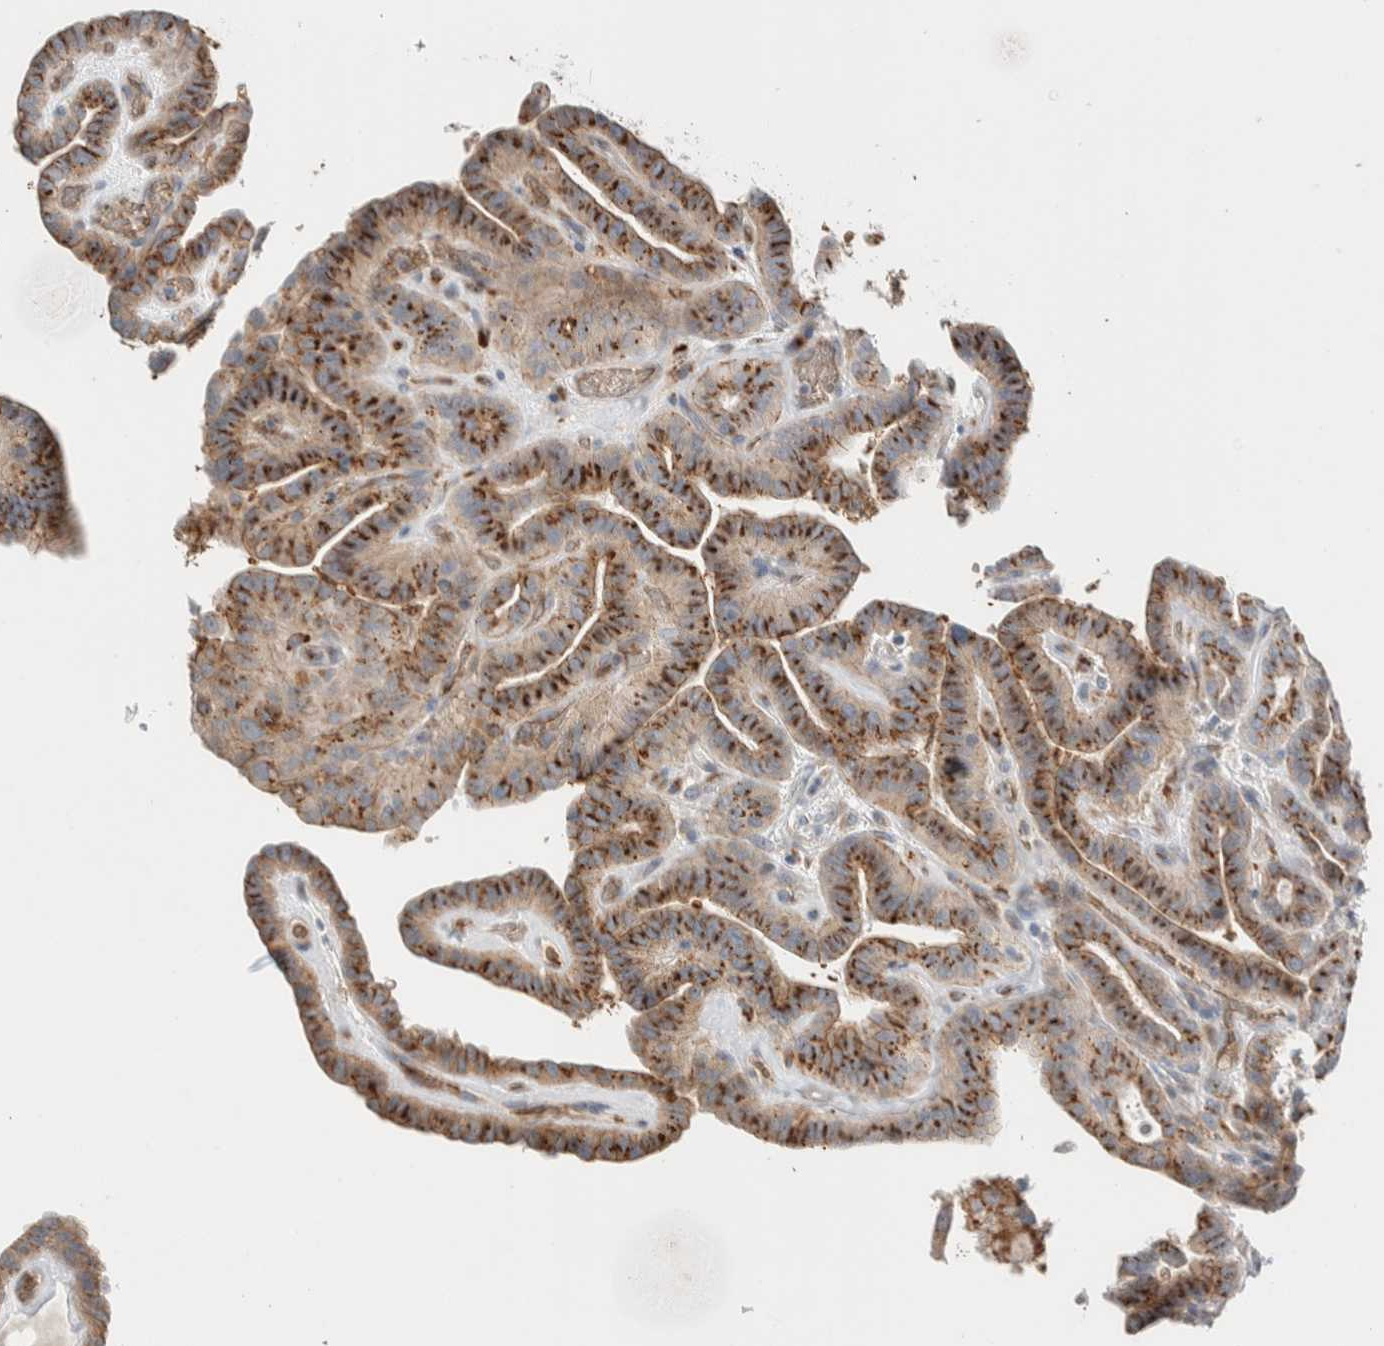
{"staining": {"intensity": "strong", "quantity": "25%-75%", "location": "cytoplasmic/membranous"}, "tissue": "thyroid cancer", "cell_type": "Tumor cells", "image_type": "cancer", "snomed": [{"axis": "morphology", "description": "Papillary adenocarcinoma, NOS"}, {"axis": "topography", "description": "Thyroid gland"}], "caption": "The photomicrograph displays staining of thyroid cancer (papillary adenocarcinoma), revealing strong cytoplasmic/membranous protein positivity (brown color) within tumor cells. Immunohistochemistry (ihc) stains the protein of interest in brown and the nuclei are stained blue.", "gene": "SLC38A10", "patient": {"sex": "male", "age": 77}}